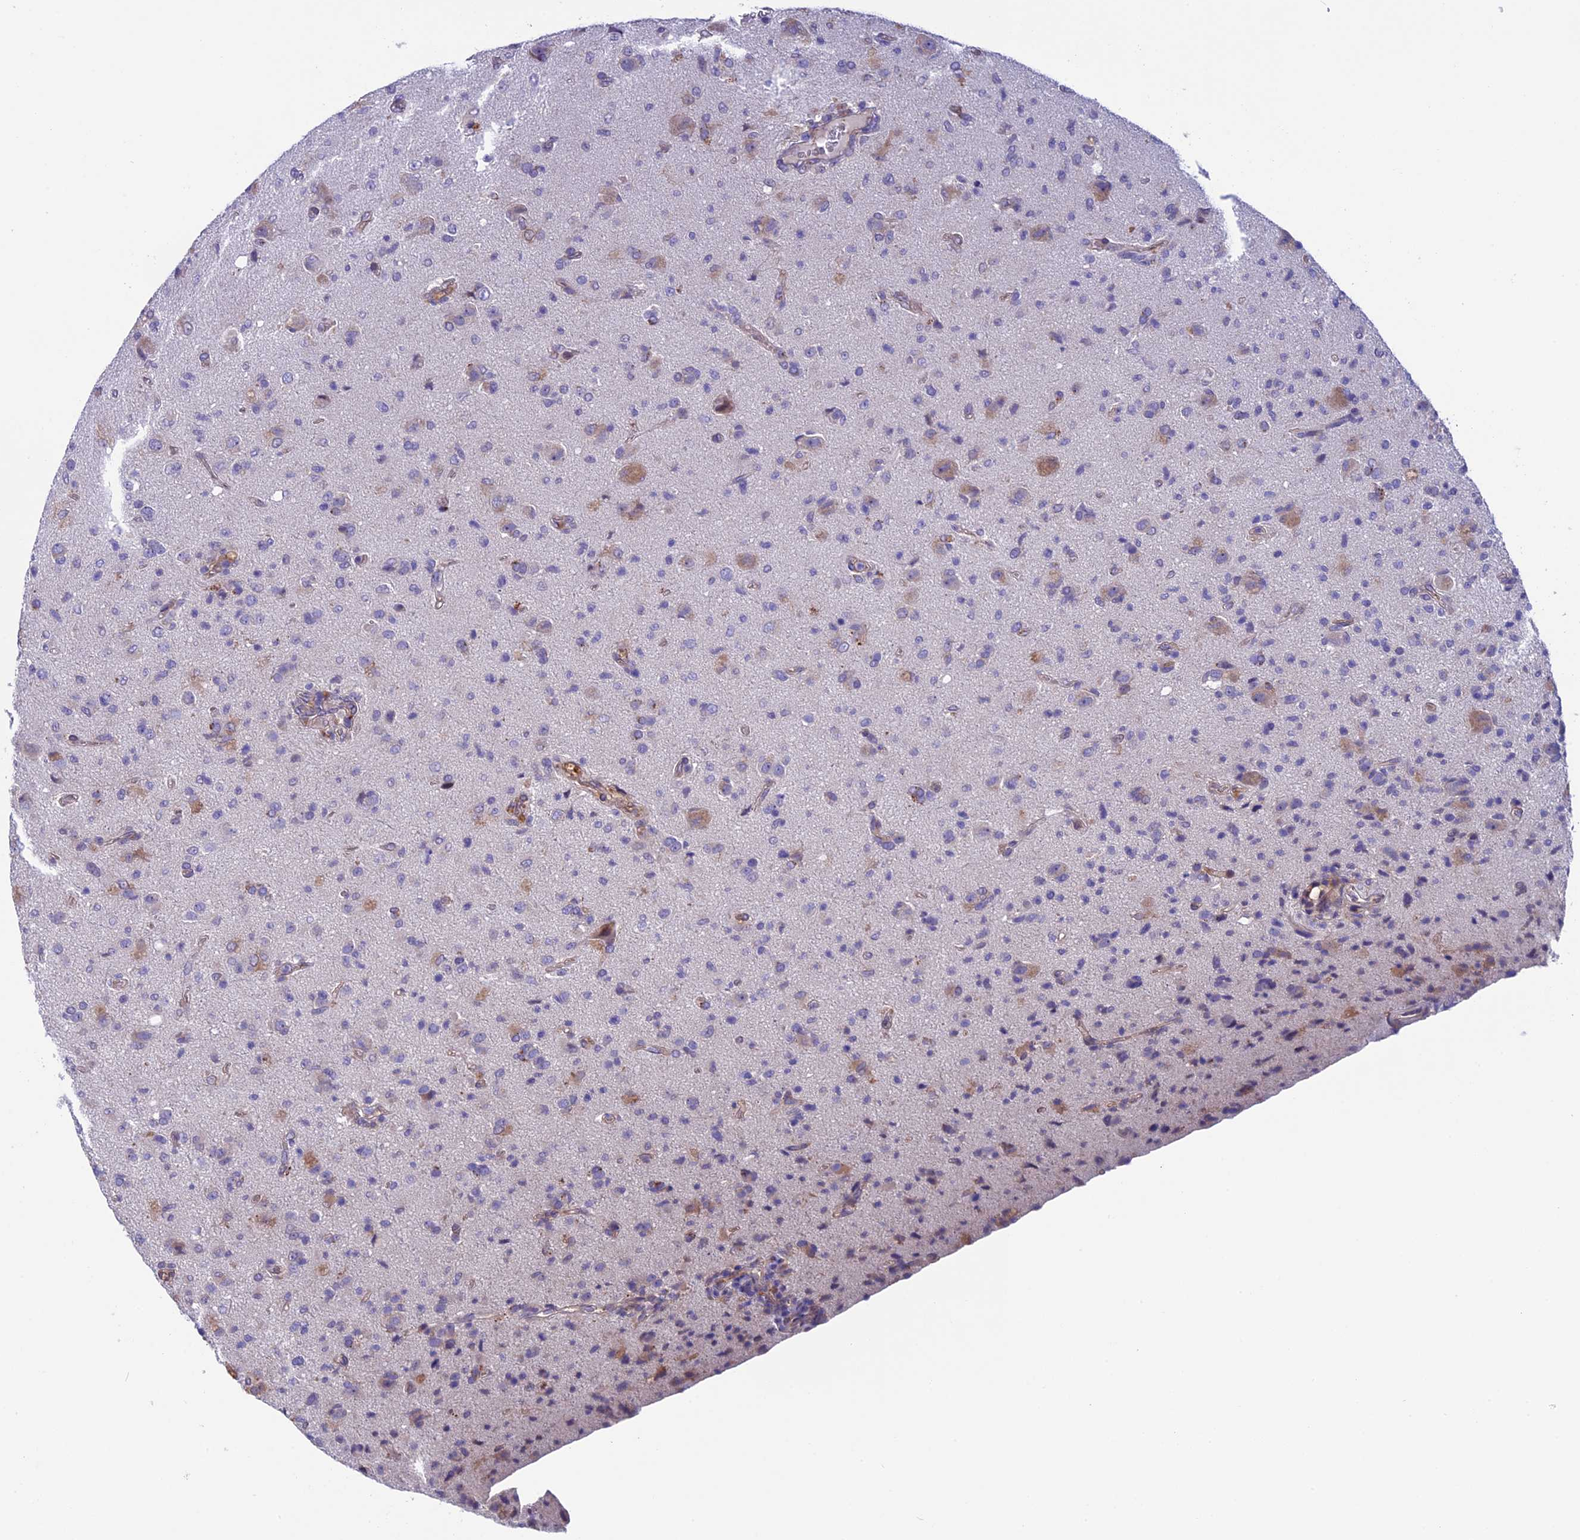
{"staining": {"intensity": "negative", "quantity": "none", "location": "none"}, "tissue": "glioma", "cell_type": "Tumor cells", "image_type": "cancer", "snomed": [{"axis": "morphology", "description": "Glioma, malignant, High grade"}, {"axis": "topography", "description": "Brain"}], "caption": "Immunohistochemistry (IHC) of malignant high-grade glioma shows no positivity in tumor cells.", "gene": "TMEM171", "patient": {"sex": "female", "age": 57}}